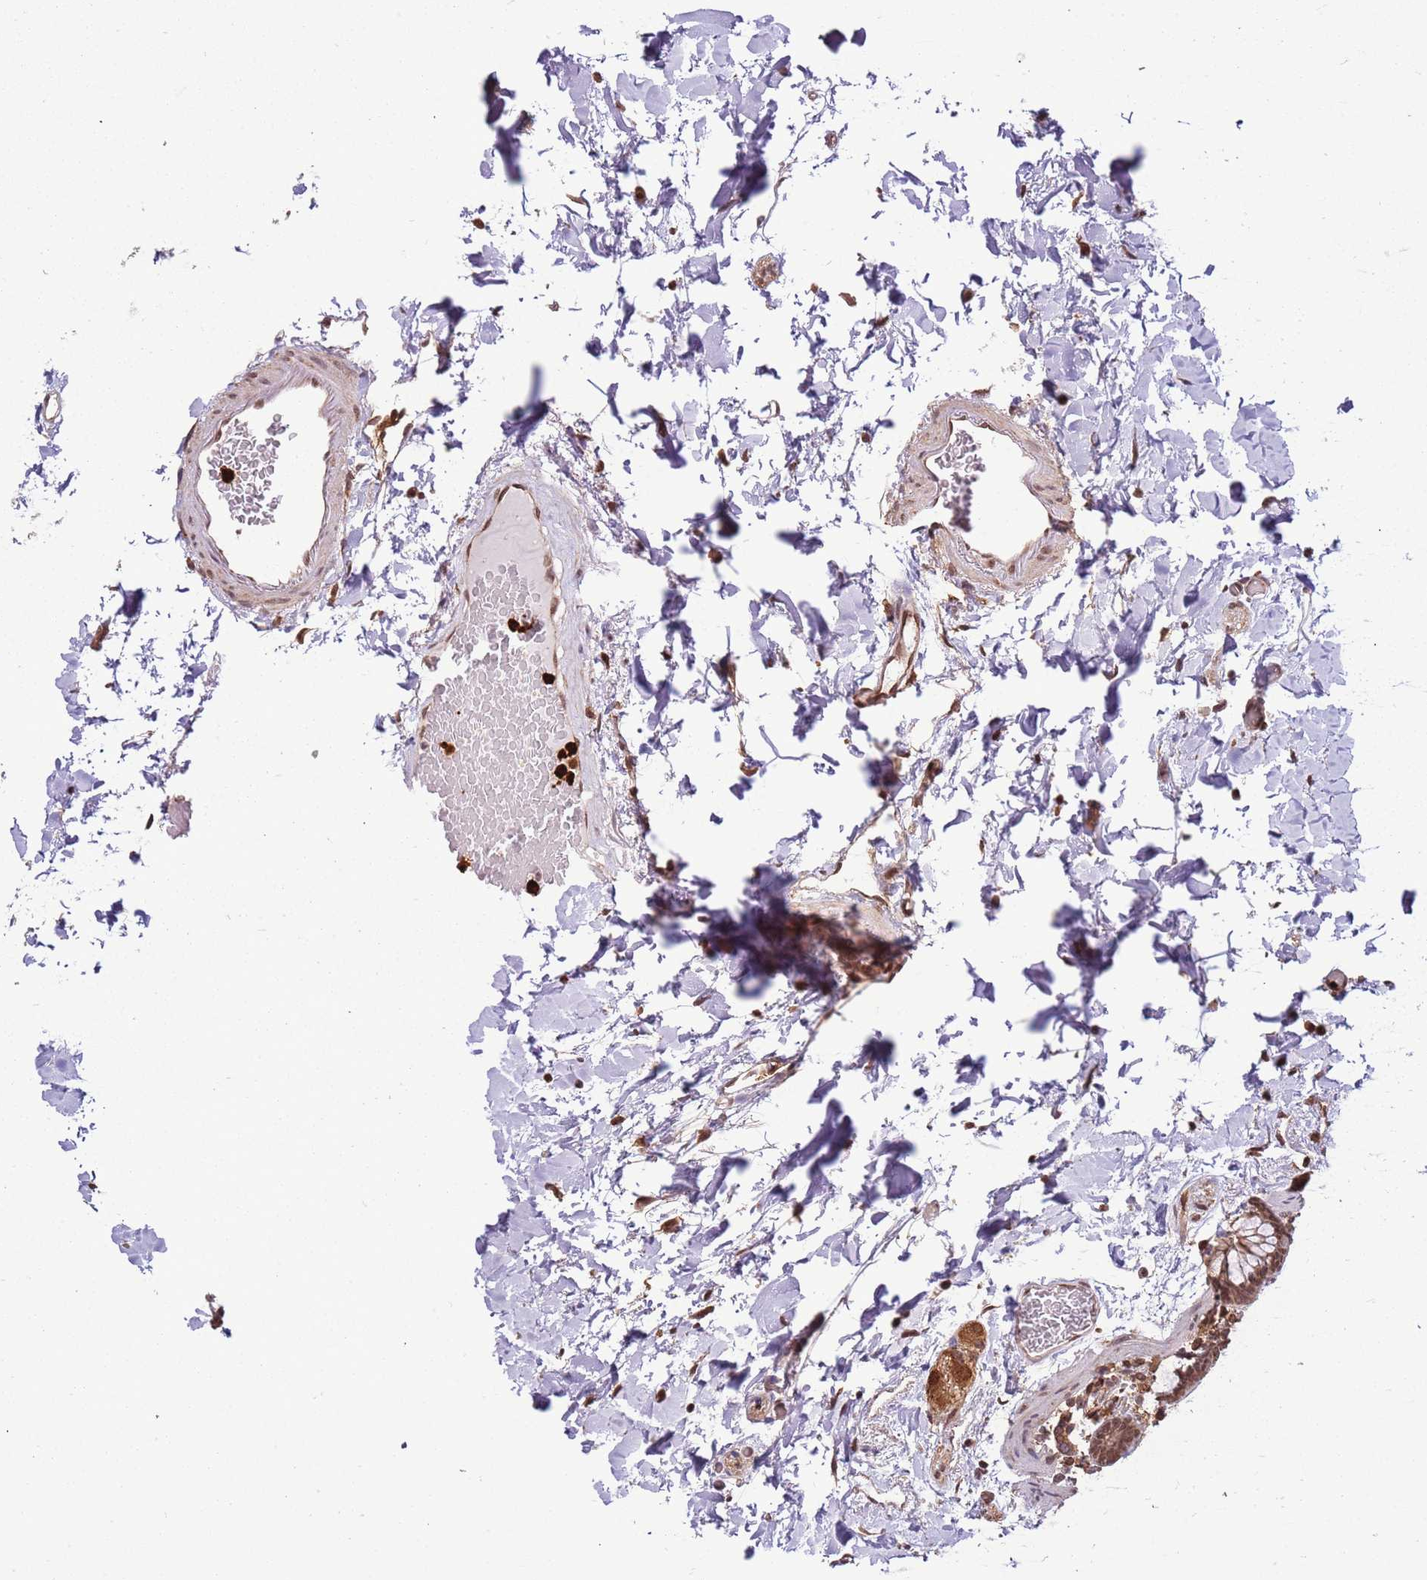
{"staining": {"intensity": "strong", "quantity": ">75%", "location": "cytoplasmic/membranous,nuclear"}, "tissue": "colon", "cell_type": "Endothelial cells", "image_type": "normal", "snomed": [{"axis": "morphology", "description": "Normal tissue, NOS"}, {"axis": "topography", "description": "Colon"}], "caption": "Approximately >75% of endothelial cells in normal human colon exhibit strong cytoplasmic/membranous,nuclear protein staining as visualized by brown immunohistochemical staining.", "gene": "CEP170", "patient": {"sex": "male", "age": 75}}